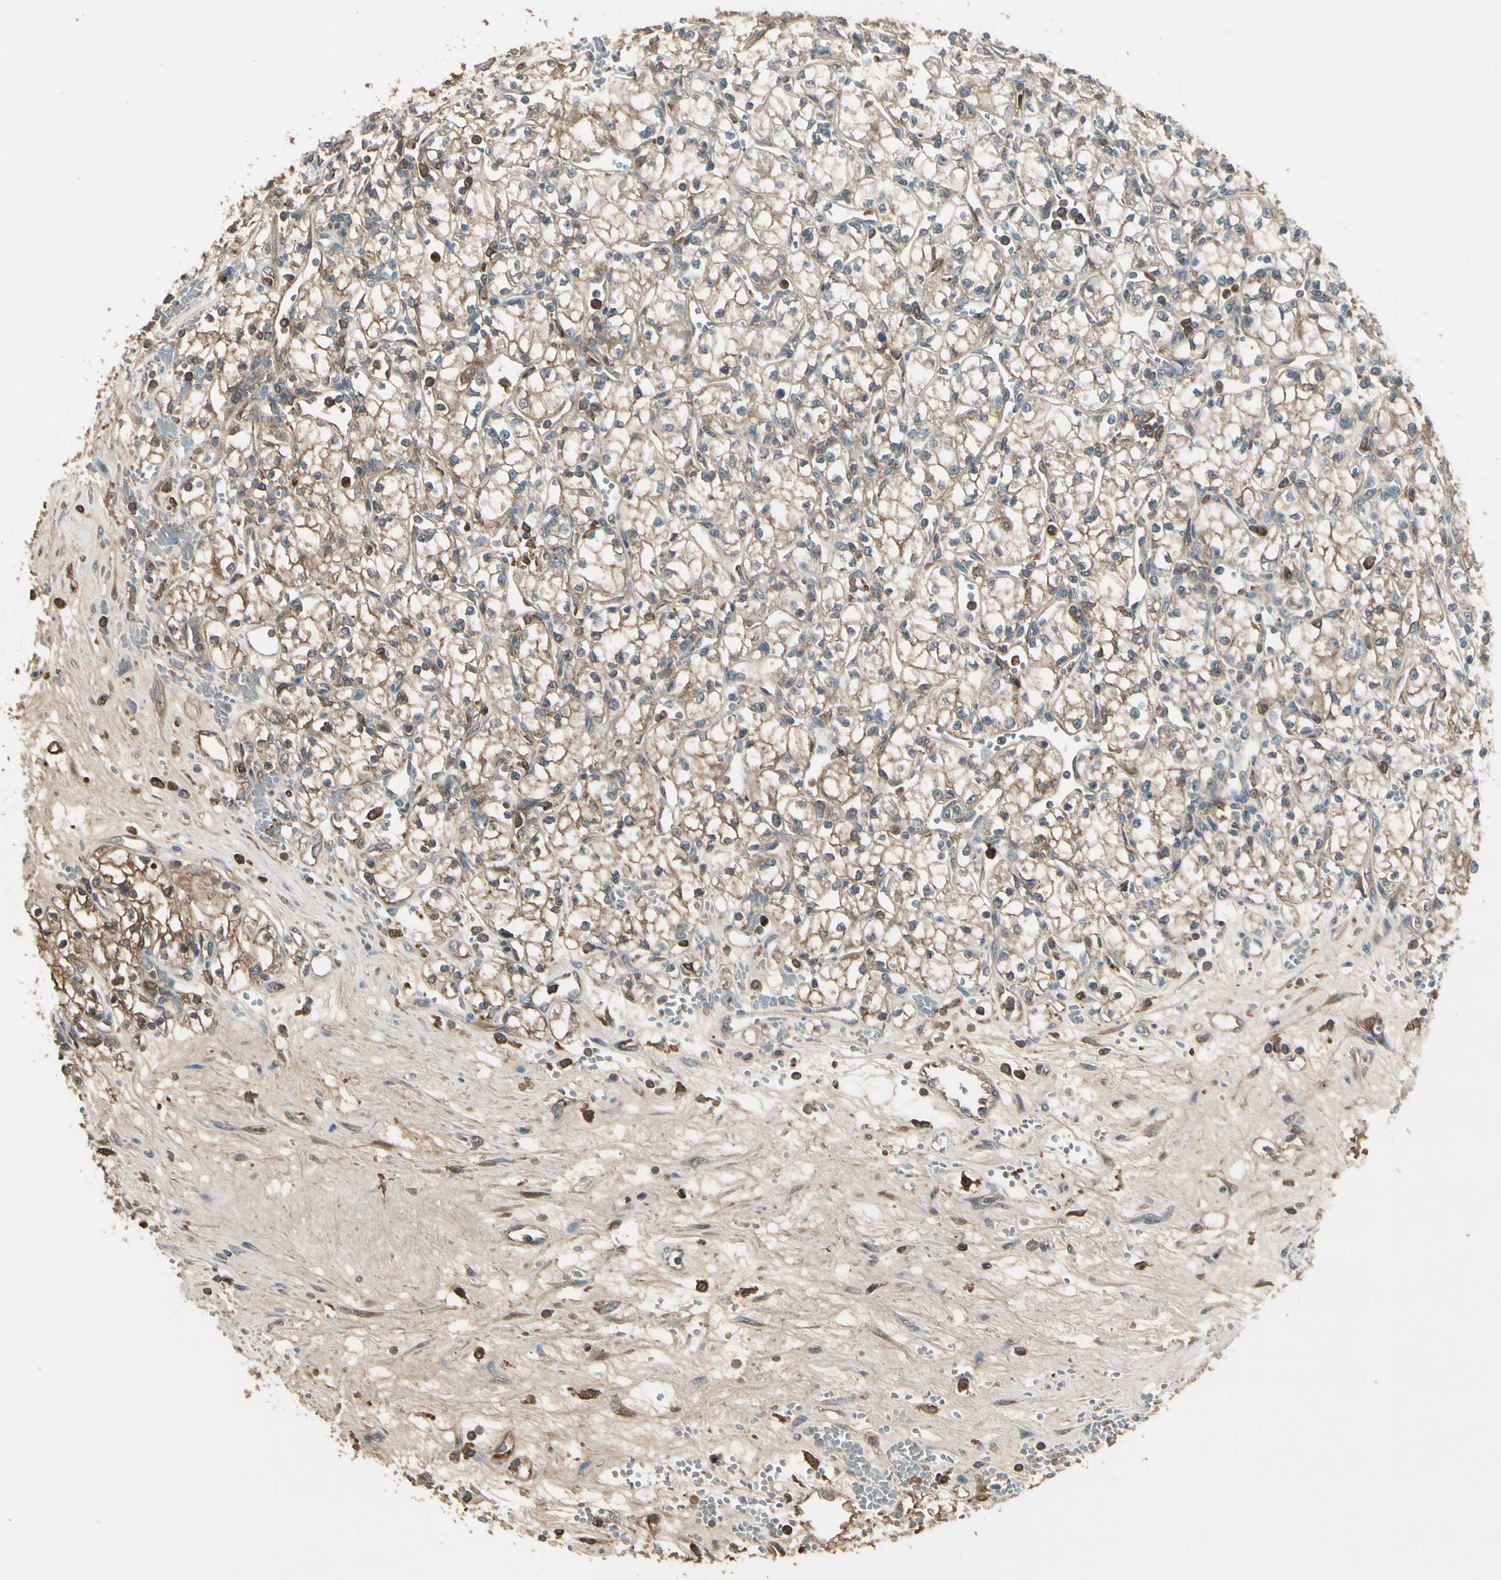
{"staining": {"intensity": "weak", "quantity": ">75%", "location": "cytoplasmic/membranous"}, "tissue": "renal cancer", "cell_type": "Tumor cells", "image_type": "cancer", "snomed": [{"axis": "morphology", "description": "Normal tissue, NOS"}, {"axis": "morphology", "description": "Adenocarcinoma, NOS"}, {"axis": "topography", "description": "Kidney"}], "caption": "Immunohistochemical staining of human renal cancer exhibits weak cytoplasmic/membranous protein positivity in approximately >75% of tumor cells. Using DAB (brown) and hematoxylin (blue) stains, captured at high magnification using brightfield microscopy.", "gene": "STX11", "patient": {"sex": "male", "age": 59}}